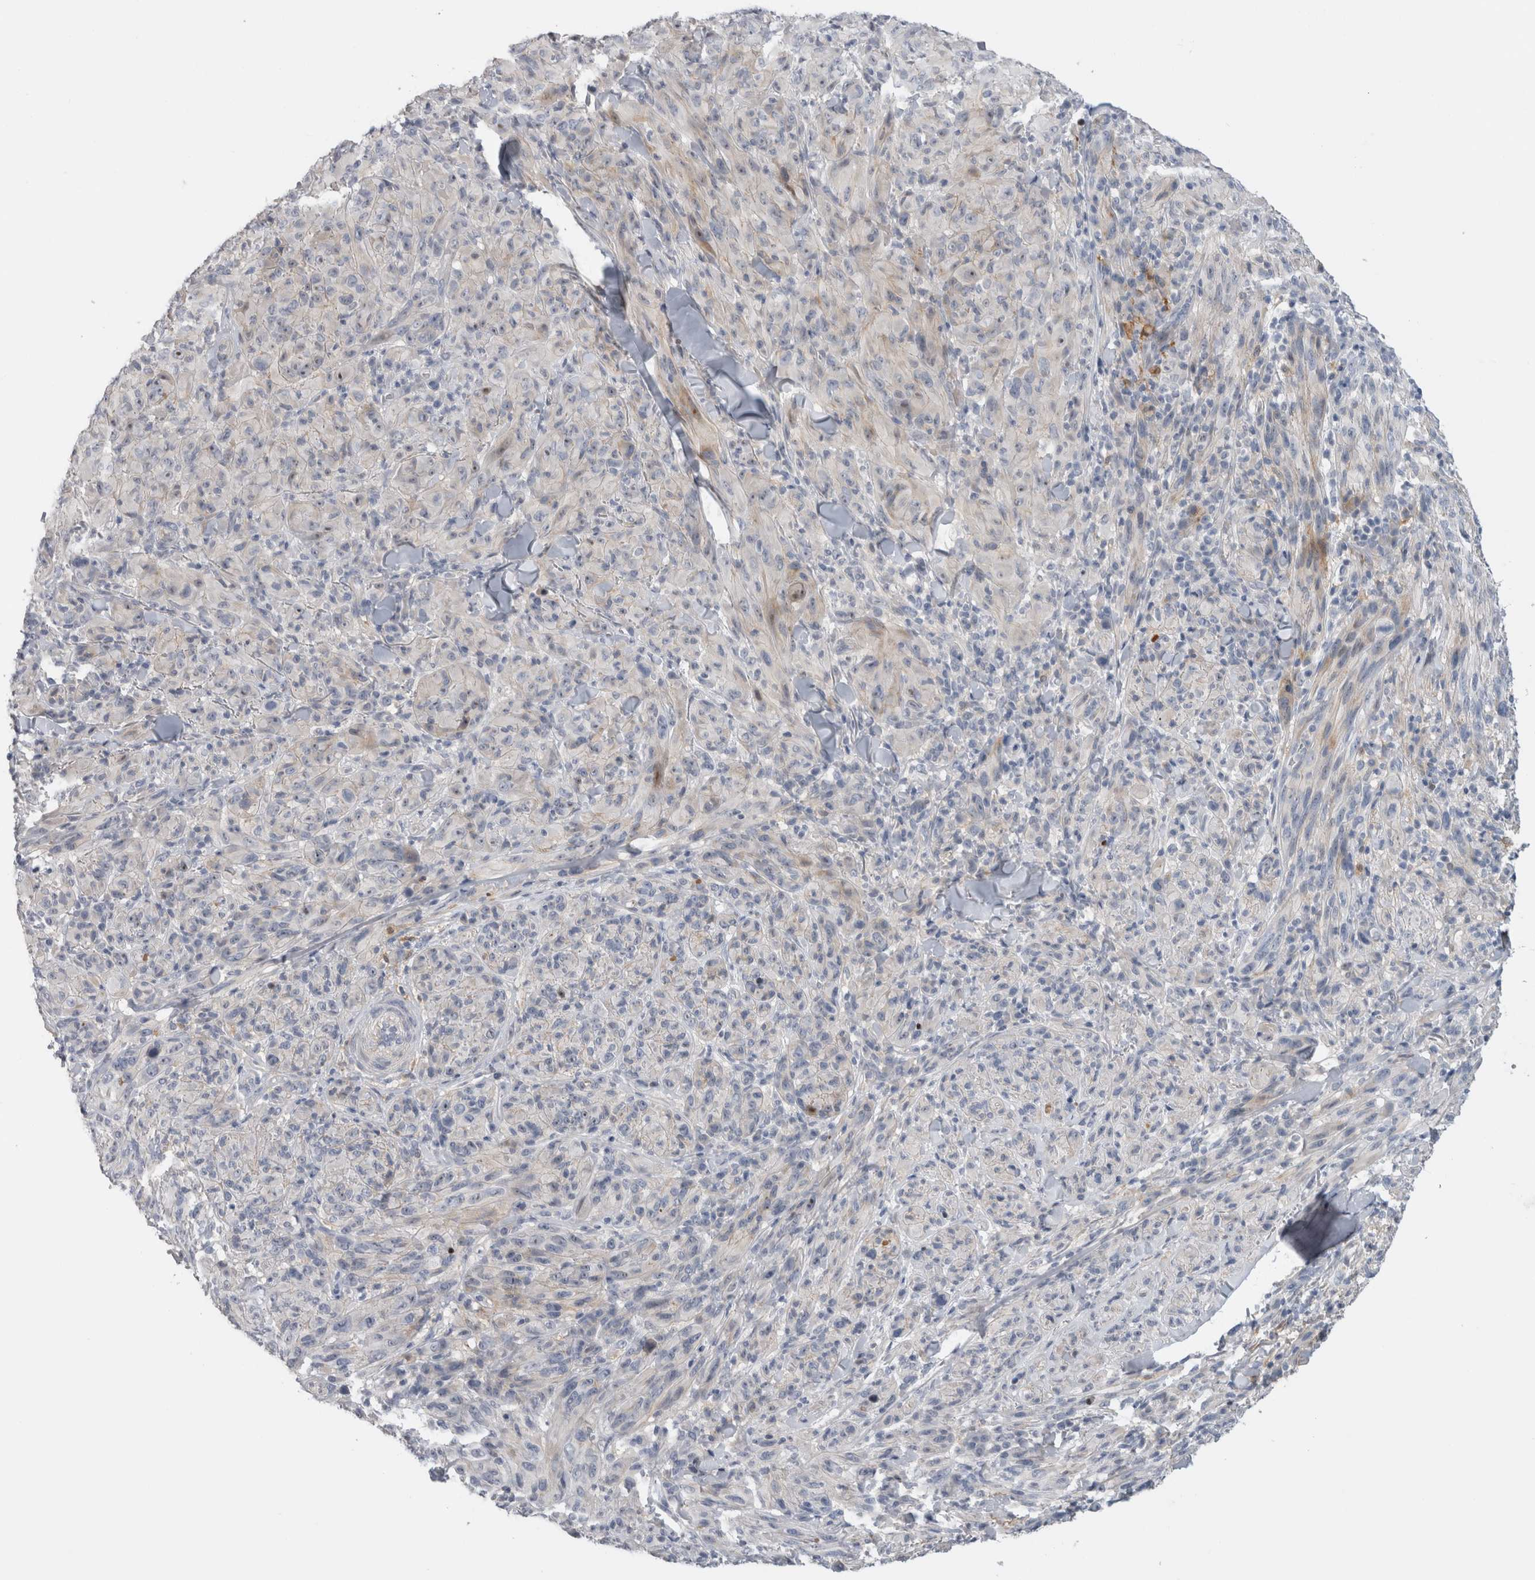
{"staining": {"intensity": "negative", "quantity": "none", "location": "none"}, "tissue": "melanoma", "cell_type": "Tumor cells", "image_type": "cancer", "snomed": [{"axis": "morphology", "description": "Malignant melanoma, NOS"}, {"axis": "topography", "description": "Skin of head"}], "caption": "An immunohistochemistry photomicrograph of malignant melanoma is shown. There is no staining in tumor cells of malignant melanoma. (DAB immunohistochemistry (IHC) visualized using brightfield microscopy, high magnification).", "gene": "SLC20A2", "patient": {"sex": "male", "age": 96}}